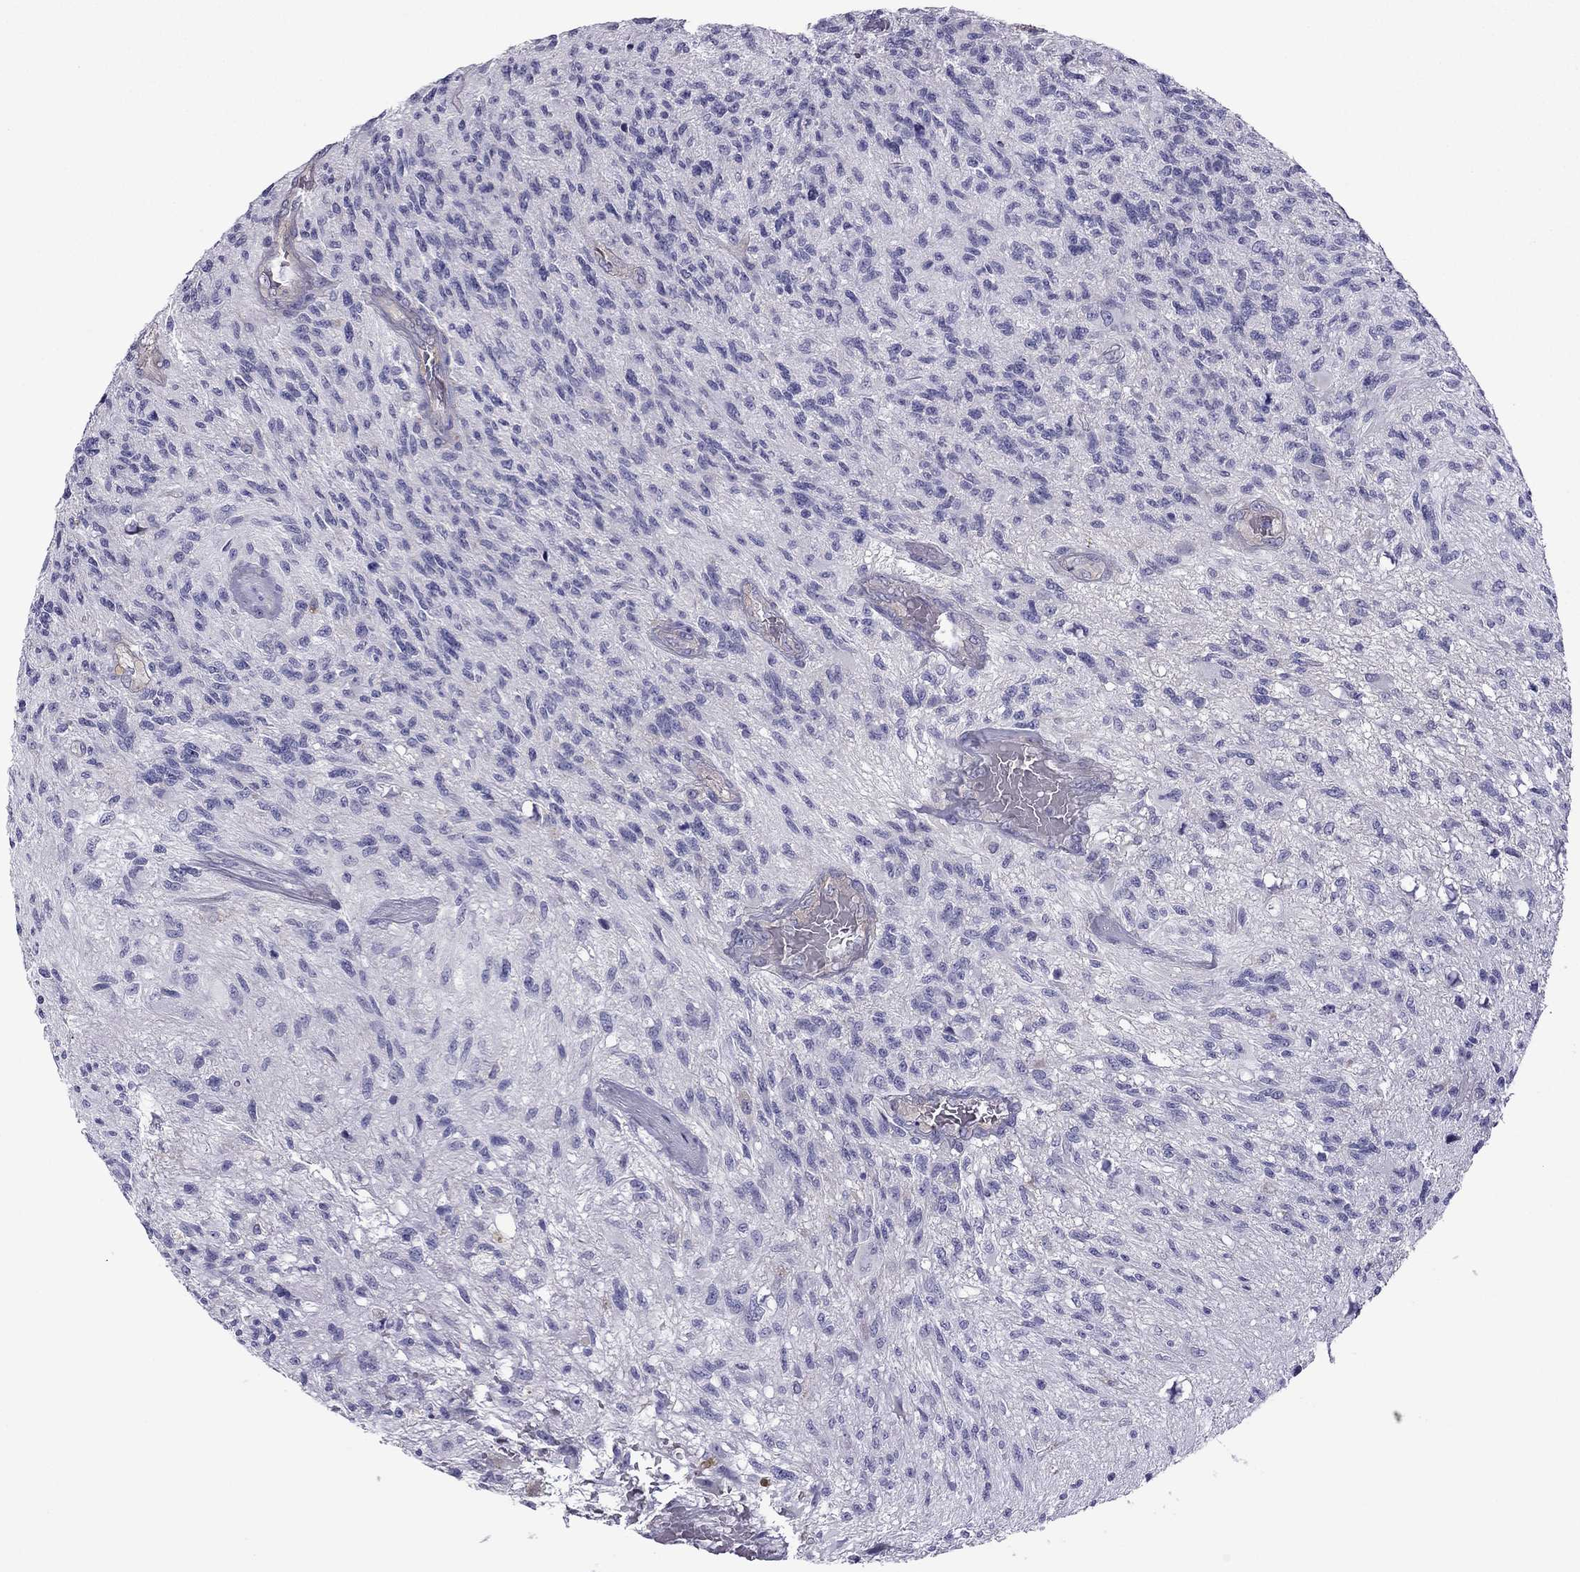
{"staining": {"intensity": "negative", "quantity": "none", "location": "none"}, "tissue": "glioma", "cell_type": "Tumor cells", "image_type": "cancer", "snomed": [{"axis": "morphology", "description": "Glioma, malignant, High grade"}, {"axis": "topography", "description": "Brain"}], "caption": "Immunohistochemistry histopathology image of neoplastic tissue: human high-grade glioma (malignant) stained with DAB (3,3'-diaminobenzidine) displays no significant protein staining in tumor cells. (Stains: DAB (3,3'-diaminobenzidine) immunohistochemistry (IHC) with hematoxylin counter stain, Microscopy: brightfield microscopy at high magnification).", "gene": "GJA8", "patient": {"sex": "male", "age": 56}}